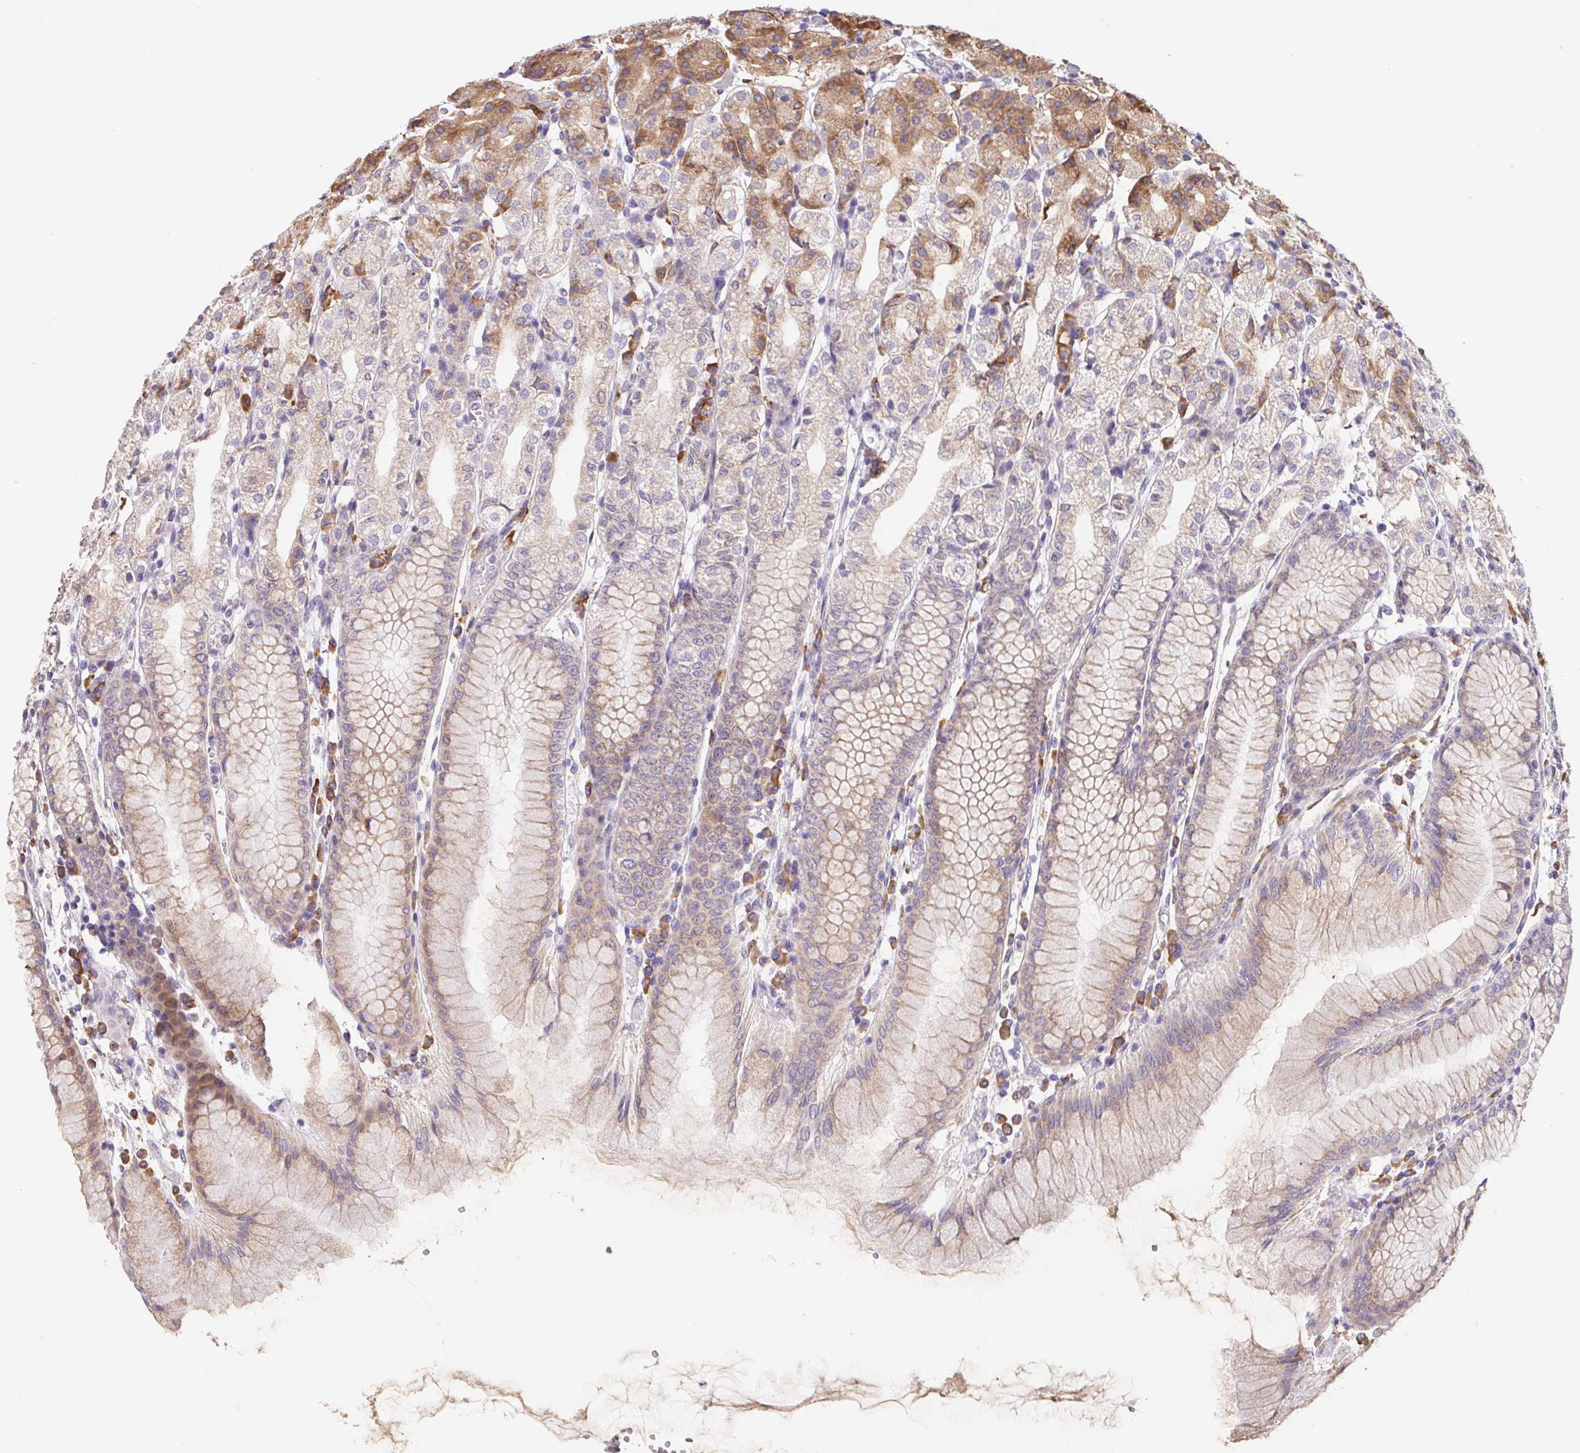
{"staining": {"intensity": "moderate", "quantity": "25%-75%", "location": "cytoplasmic/membranous"}, "tissue": "stomach", "cell_type": "Glandular cells", "image_type": "normal", "snomed": [{"axis": "morphology", "description": "Normal tissue, NOS"}, {"axis": "topography", "description": "Stomach"}], "caption": "IHC of normal human stomach demonstrates medium levels of moderate cytoplasmic/membranous positivity in approximately 25%-75% of glandular cells.", "gene": "ADAM8", "patient": {"sex": "female", "age": 57}}